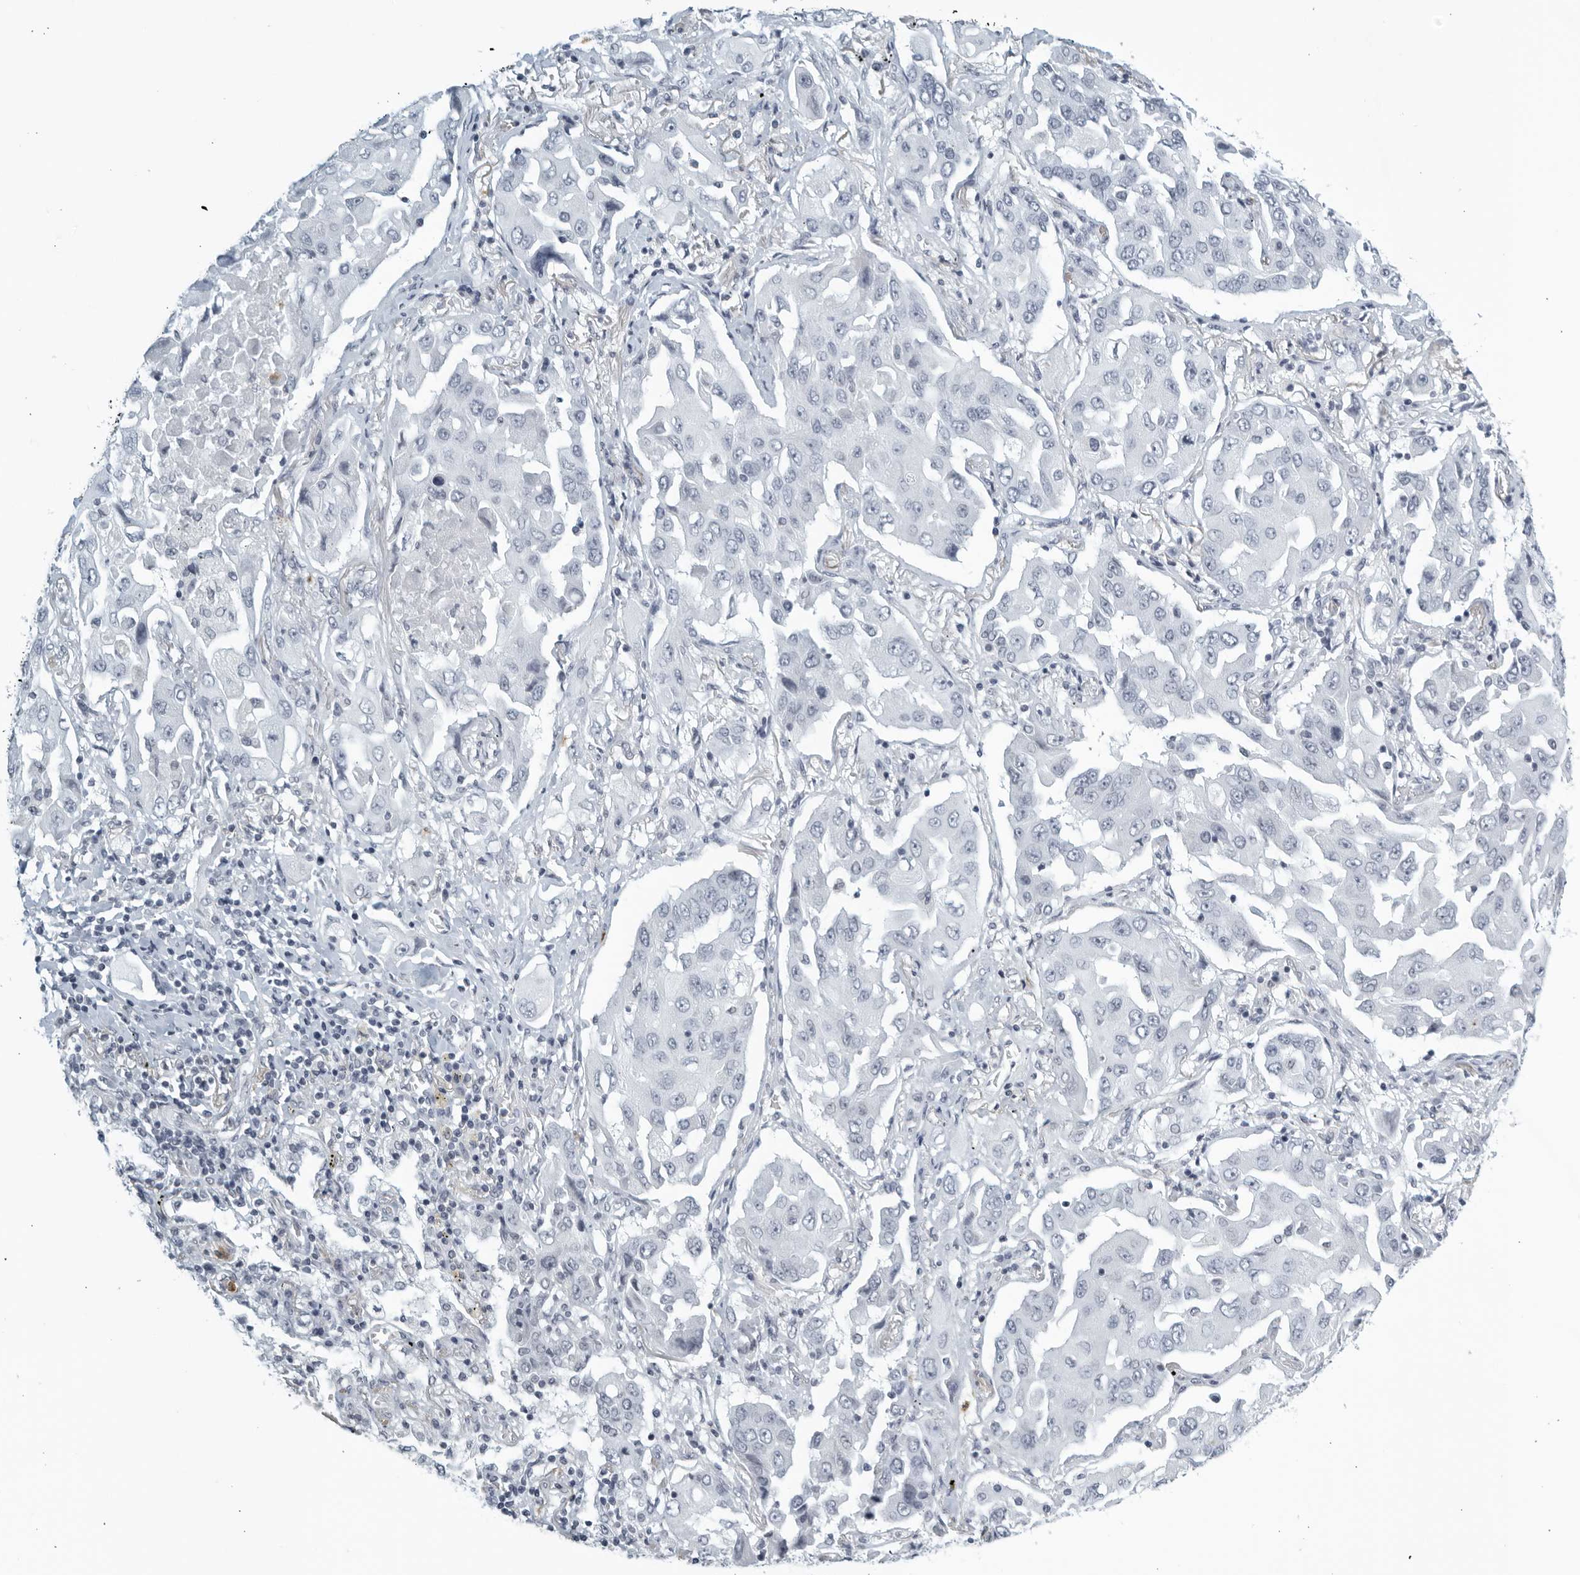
{"staining": {"intensity": "negative", "quantity": "none", "location": "none"}, "tissue": "lung cancer", "cell_type": "Tumor cells", "image_type": "cancer", "snomed": [{"axis": "morphology", "description": "Adenocarcinoma, NOS"}, {"axis": "topography", "description": "Lung"}], "caption": "Immunohistochemistry (IHC) micrograph of lung cancer (adenocarcinoma) stained for a protein (brown), which exhibits no staining in tumor cells.", "gene": "KLK7", "patient": {"sex": "female", "age": 65}}